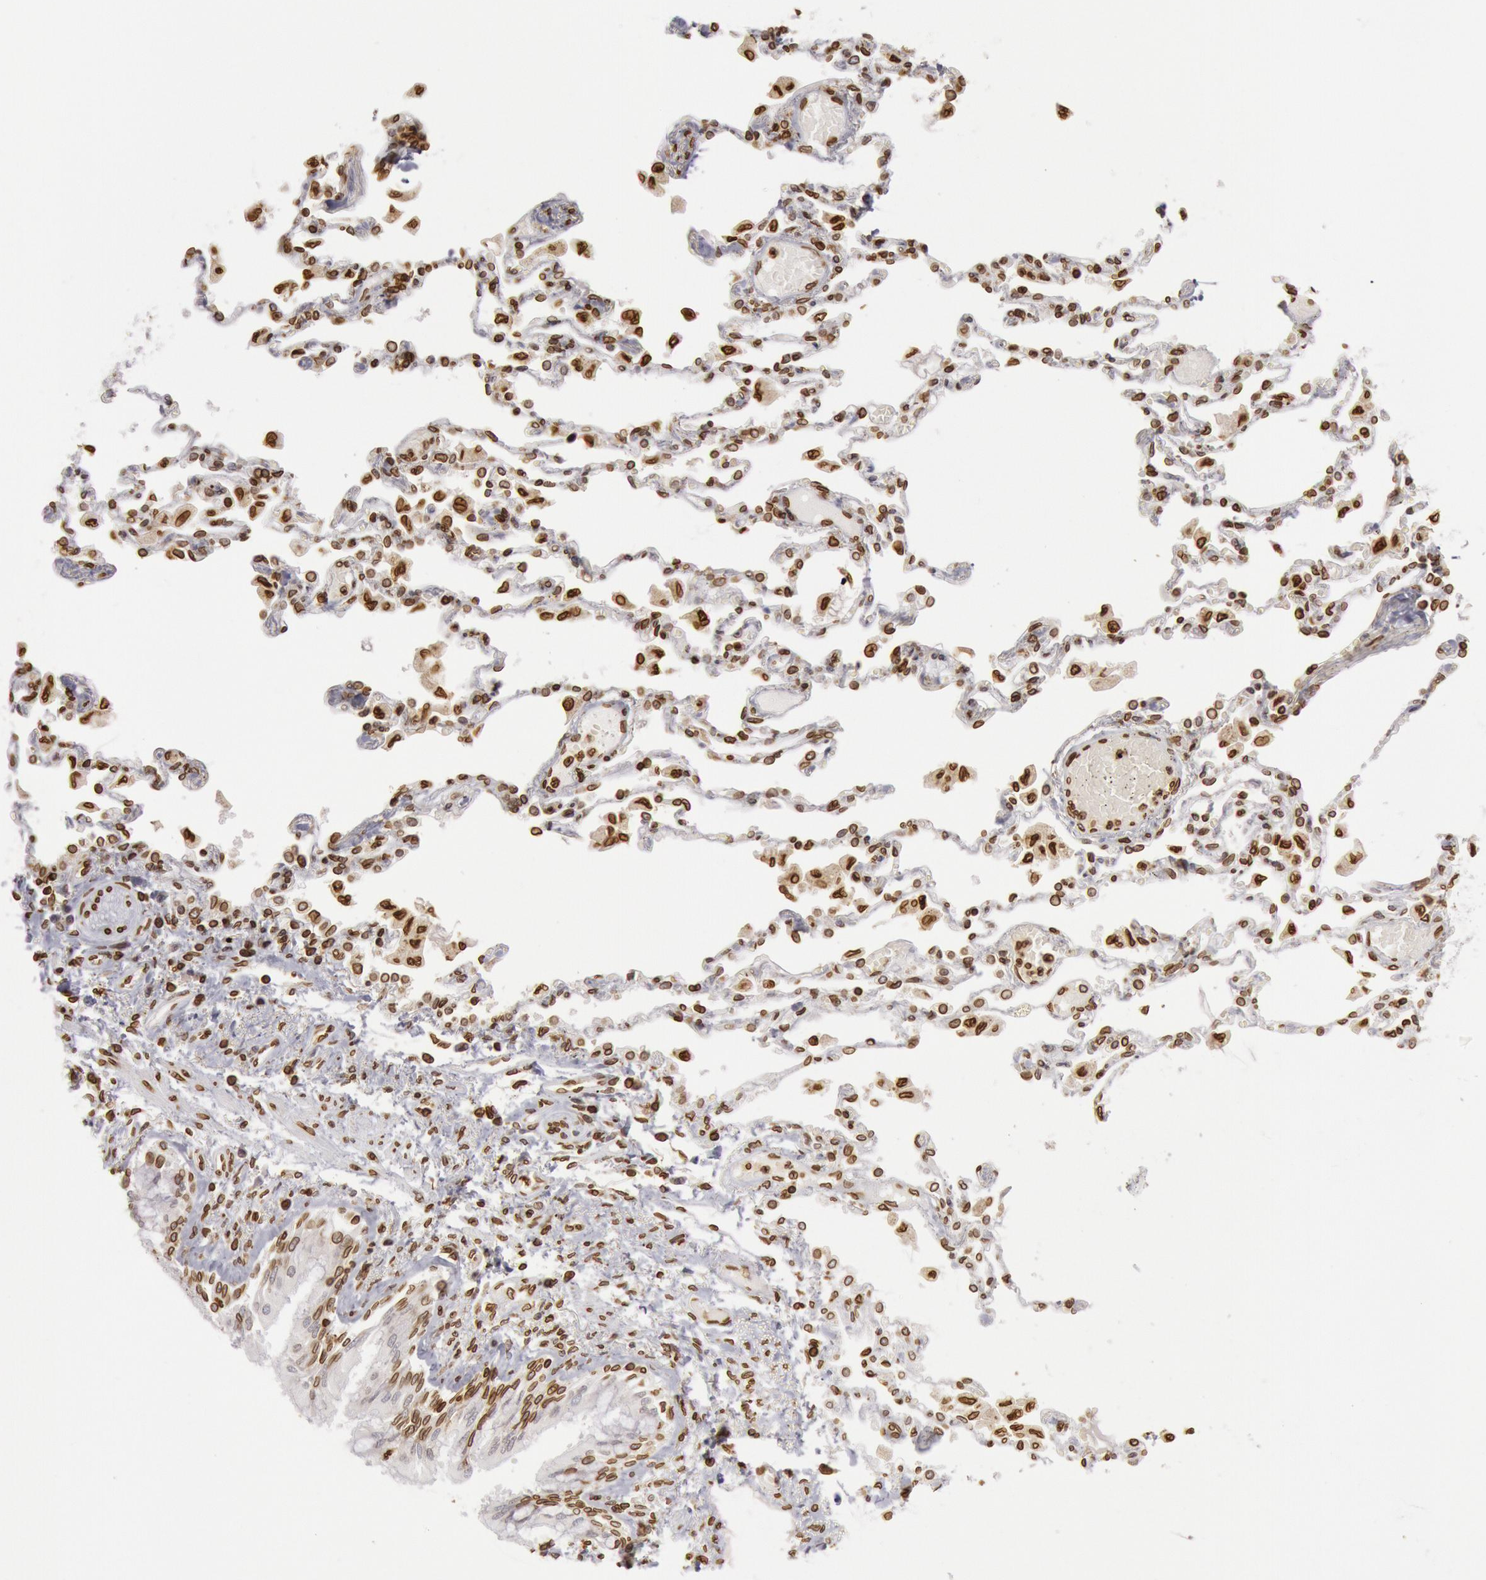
{"staining": {"intensity": "moderate", "quantity": ">75%", "location": "cytoplasmic/membranous,nuclear"}, "tissue": "adipose tissue", "cell_type": "Adipocytes", "image_type": "normal", "snomed": [{"axis": "morphology", "description": "Normal tissue, NOS"}, {"axis": "morphology", "description": "Adenocarcinoma, NOS"}, {"axis": "topography", "description": "Cartilage tissue"}, {"axis": "topography", "description": "Lung"}], "caption": "This image demonstrates normal adipose tissue stained with immunohistochemistry (IHC) to label a protein in brown. The cytoplasmic/membranous,nuclear of adipocytes show moderate positivity for the protein. Nuclei are counter-stained blue.", "gene": "SUN2", "patient": {"sex": "female", "age": 67}}